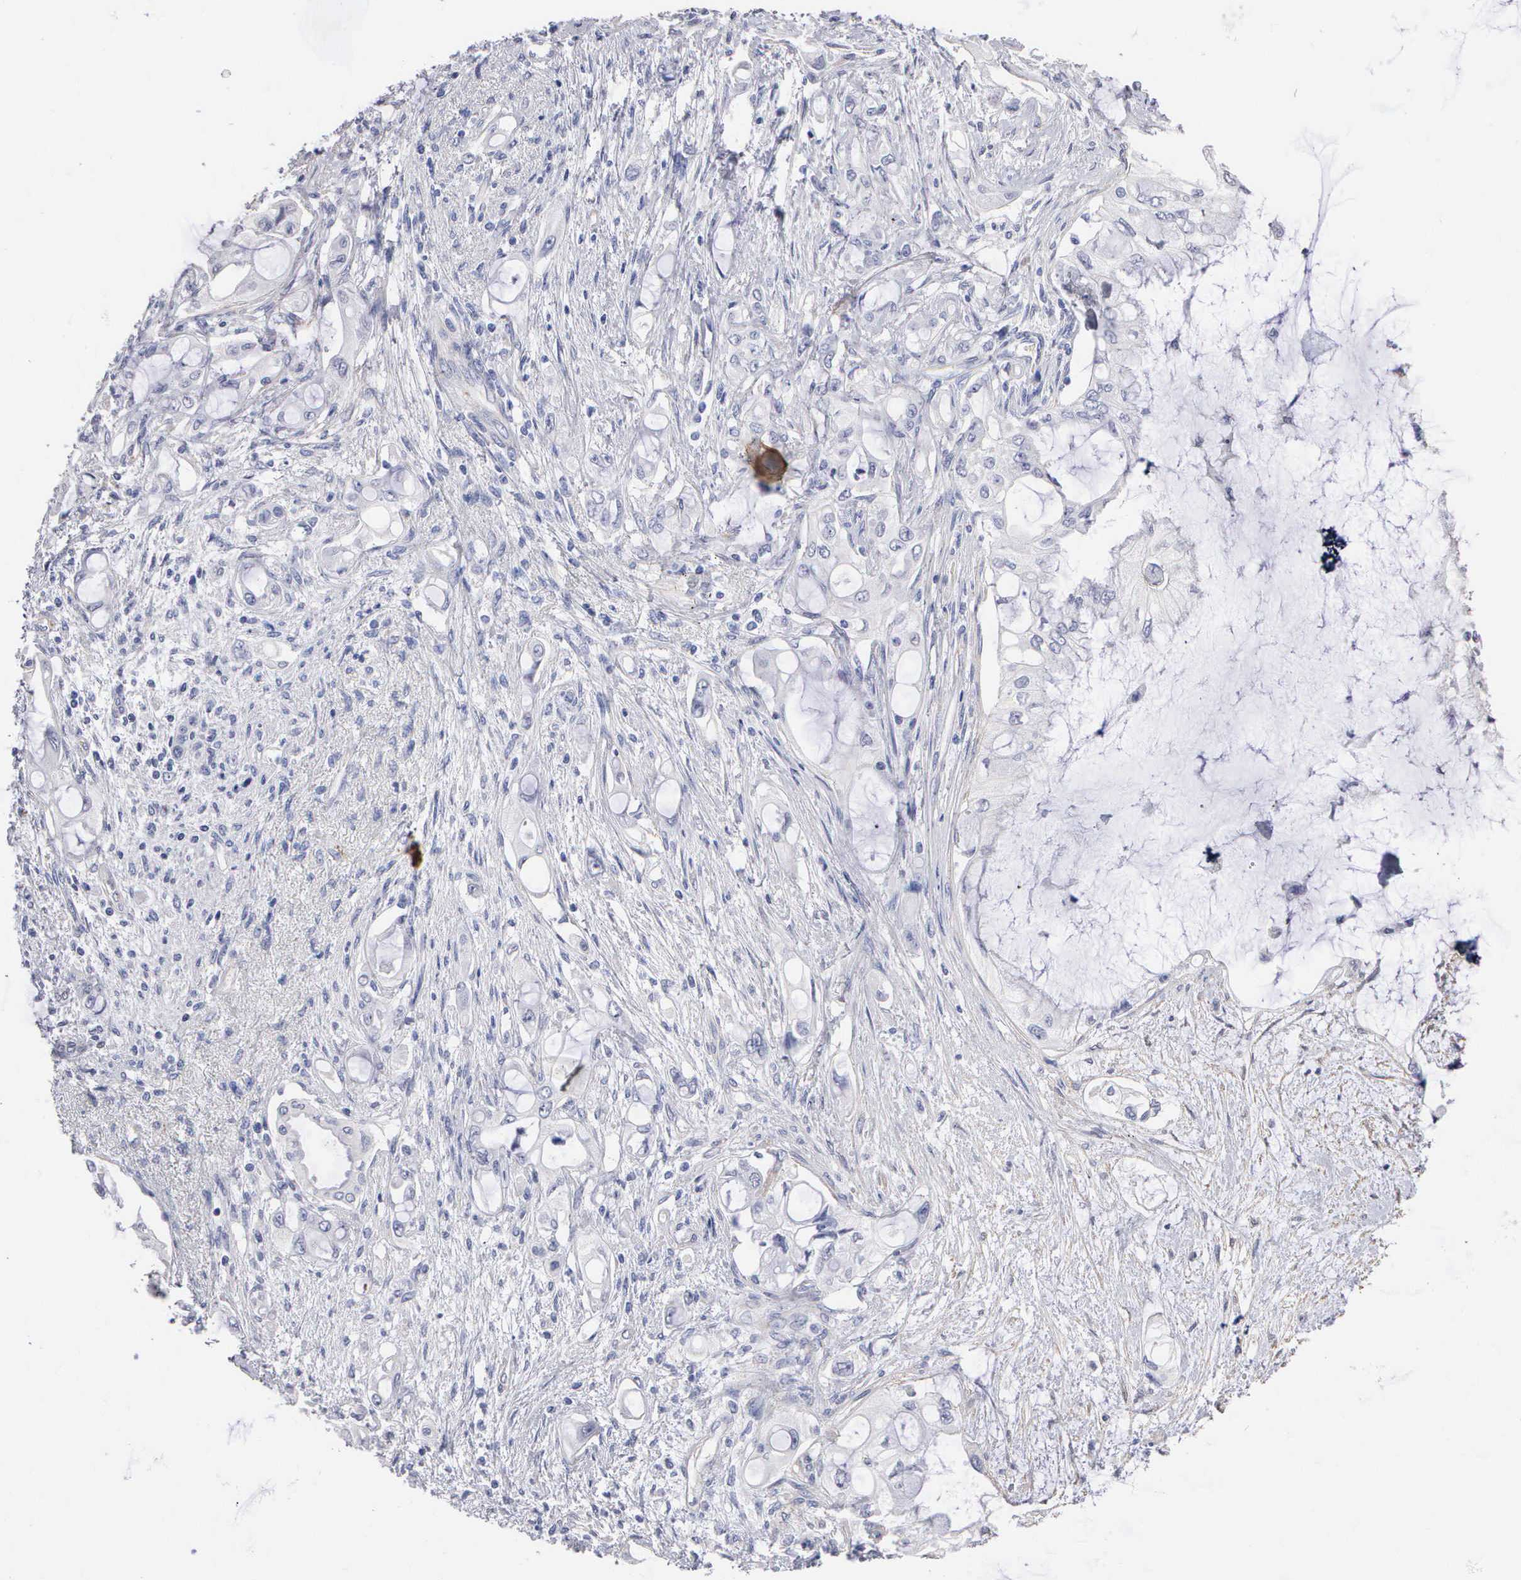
{"staining": {"intensity": "negative", "quantity": "none", "location": "none"}, "tissue": "pancreatic cancer", "cell_type": "Tumor cells", "image_type": "cancer", "snomed": [{"axis": "morphology", "description": "Adenocarcinoma, NOS"}, {"axis": "topography", "description": "Pancreas"}], "caption": "Tumor cells show no significant protein expression in pancreatic cancer.", "gene": "ELFN2", "patient": {"sex": "female", "age": 70}}